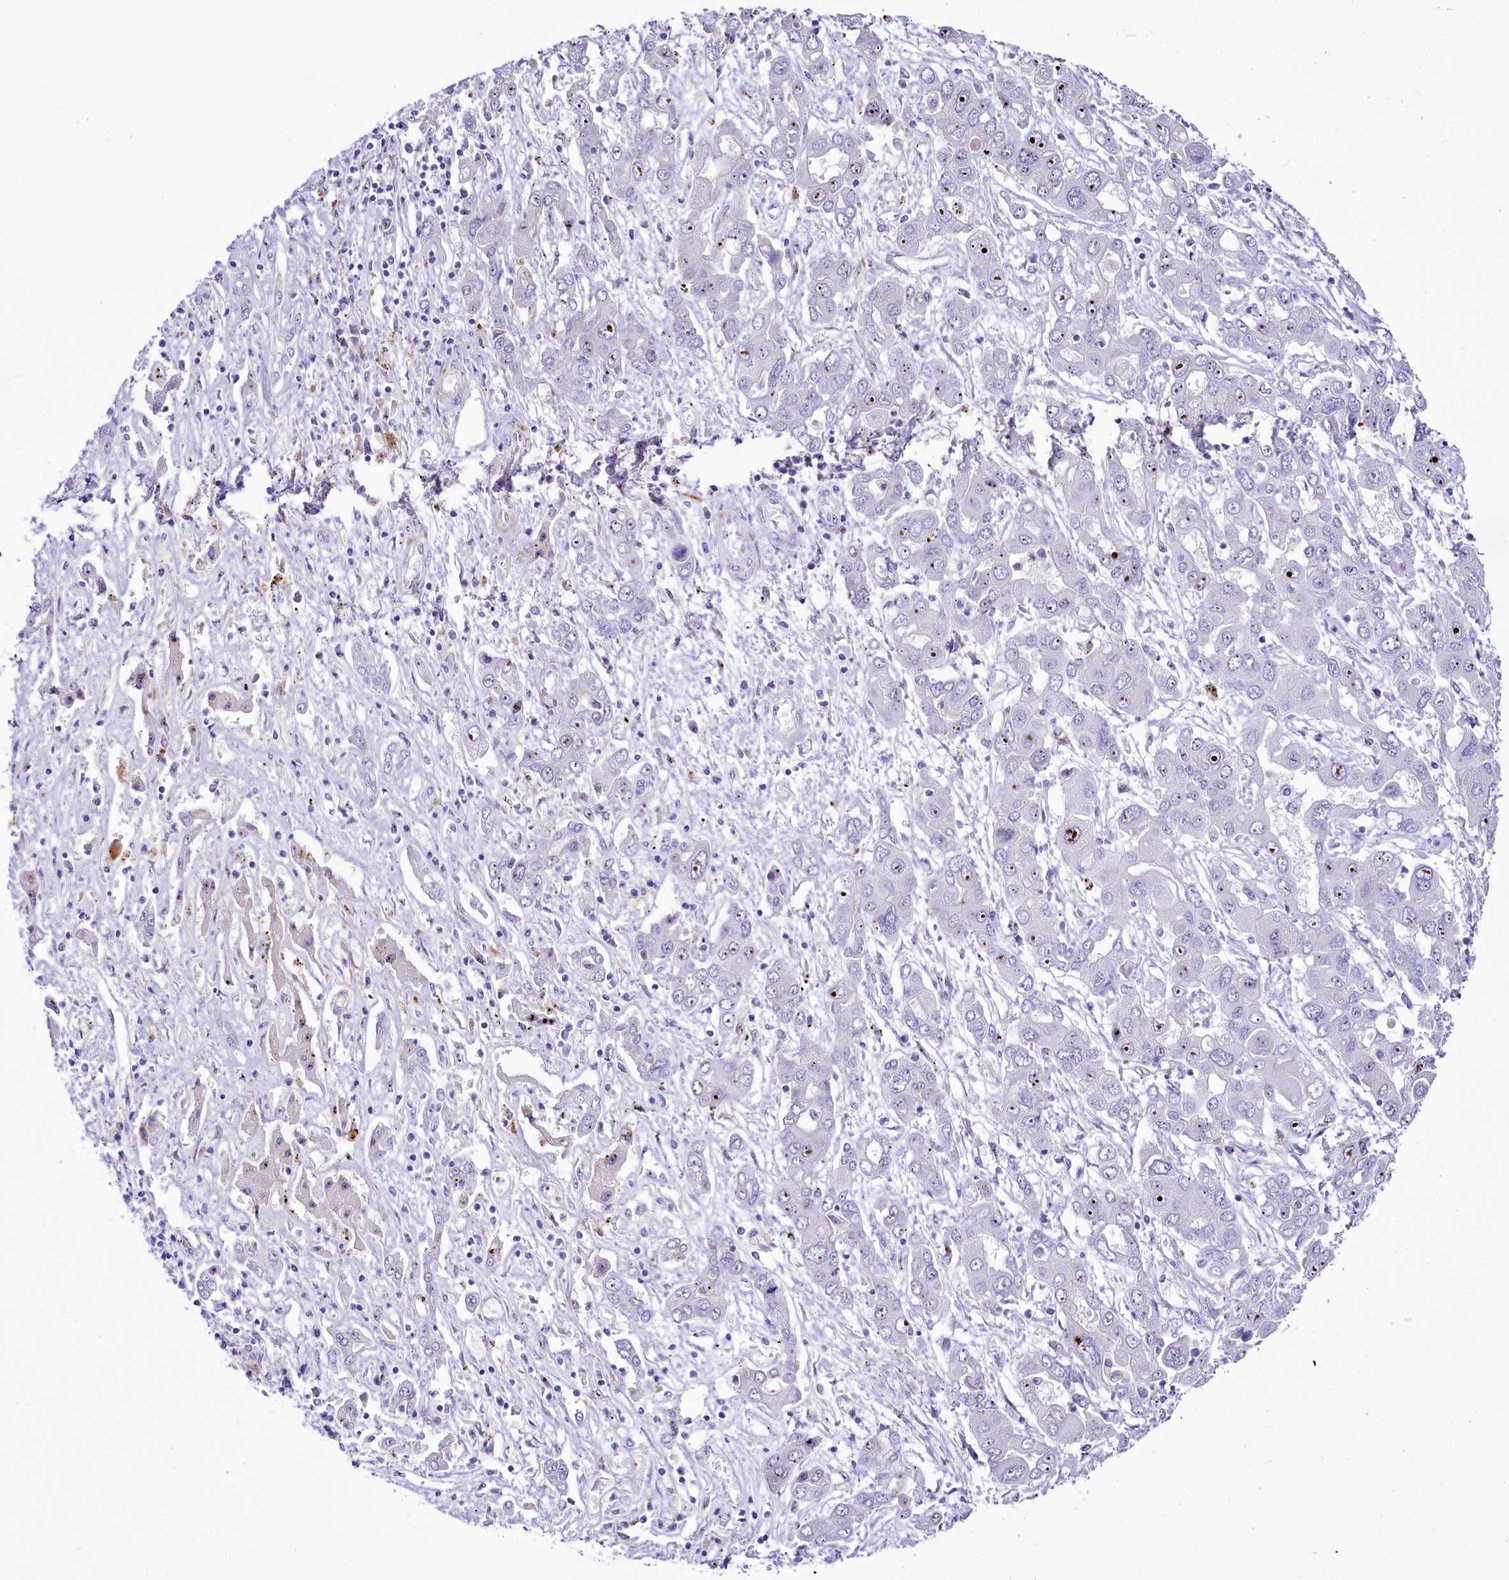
{"staining": {"intensity": "strong", "quantity": "<25%", "location": "nuclear"}, "tissue": "liver cancer", "cell_type": "Tumor cells", "image_type": "cancer", "snomed": [{"axis": "morphology", "description": "Cholangiocarcinoma"}, {"axis": "topography", "description": "Liver"}], "caption": "A histopathology image of human liver cholangiocarcinoma stained for a protein demonstrates strong nuclear brown staining in tumor cells.", "gene": "SH3TC2", "patient": {"sex": "male", "age": 67}}